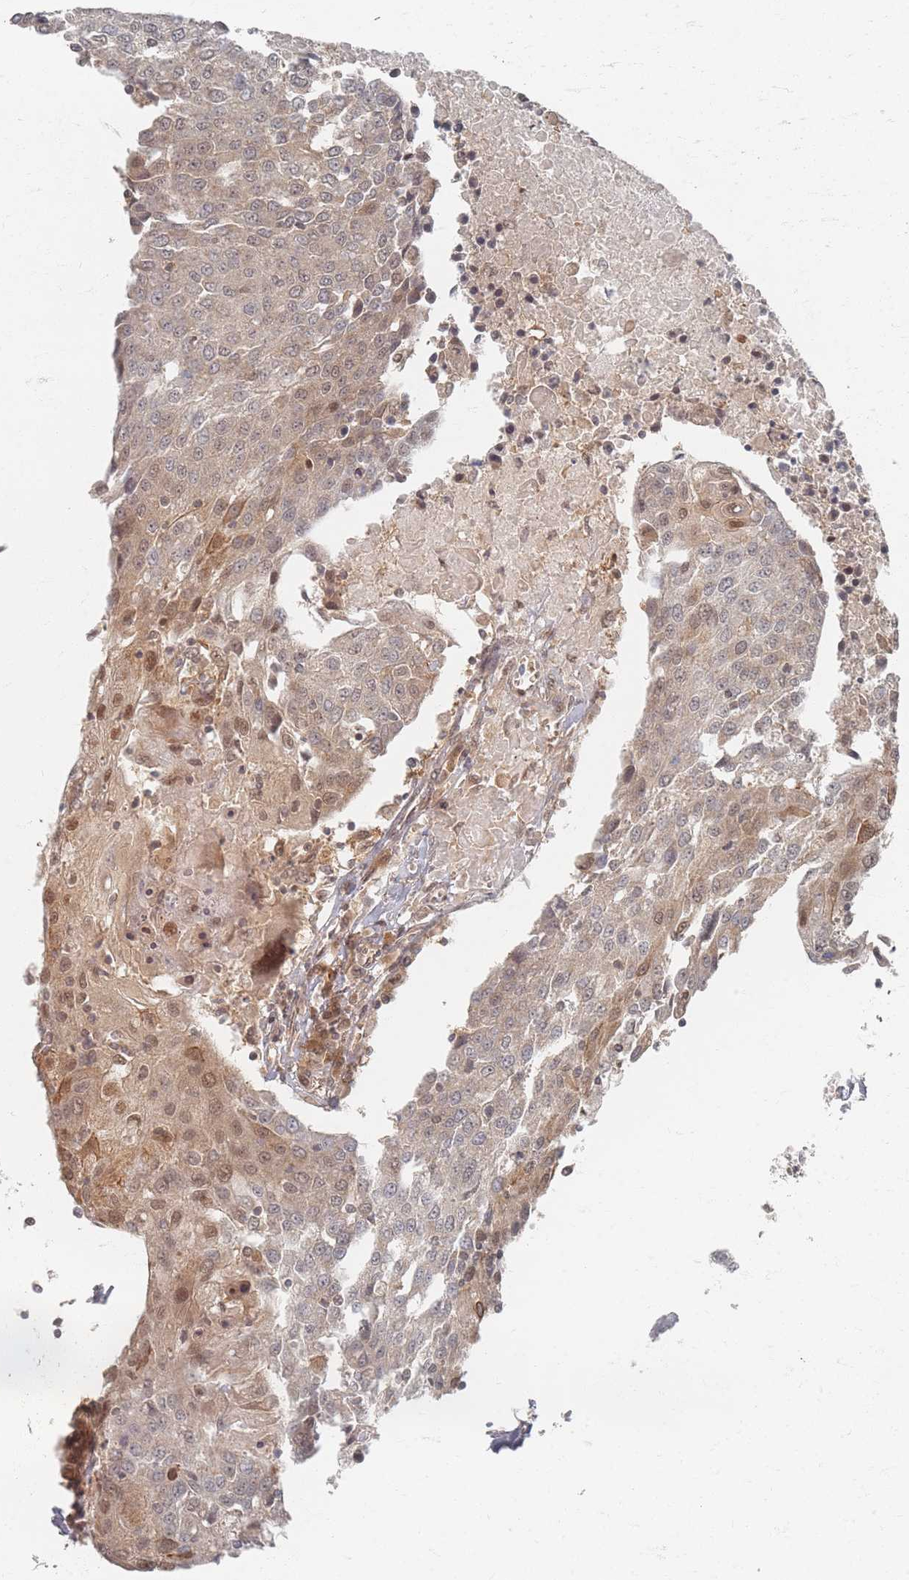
{"staining": {"intensity": "moderate", "quantity": "<25%", "location": "cytoplasmic/membranous,nuclear"}, "tissue": "urothelial cancer", "cell_type": "Tumor cells", "image_type": "cancer", "snomed": [{"axis": "morphology", "description": "Urothelial carcinoma, High grade"}, {"axis": "topography", "description": "Urinary bladder"}], "caption": "Moderate cytoplasmic/membranous and nuclear positivity is seen in approximately <25% of tumor cells in urothelial cancer.", "gene": "PSMD9", "patient": {"sex": "female", "age": 85}}